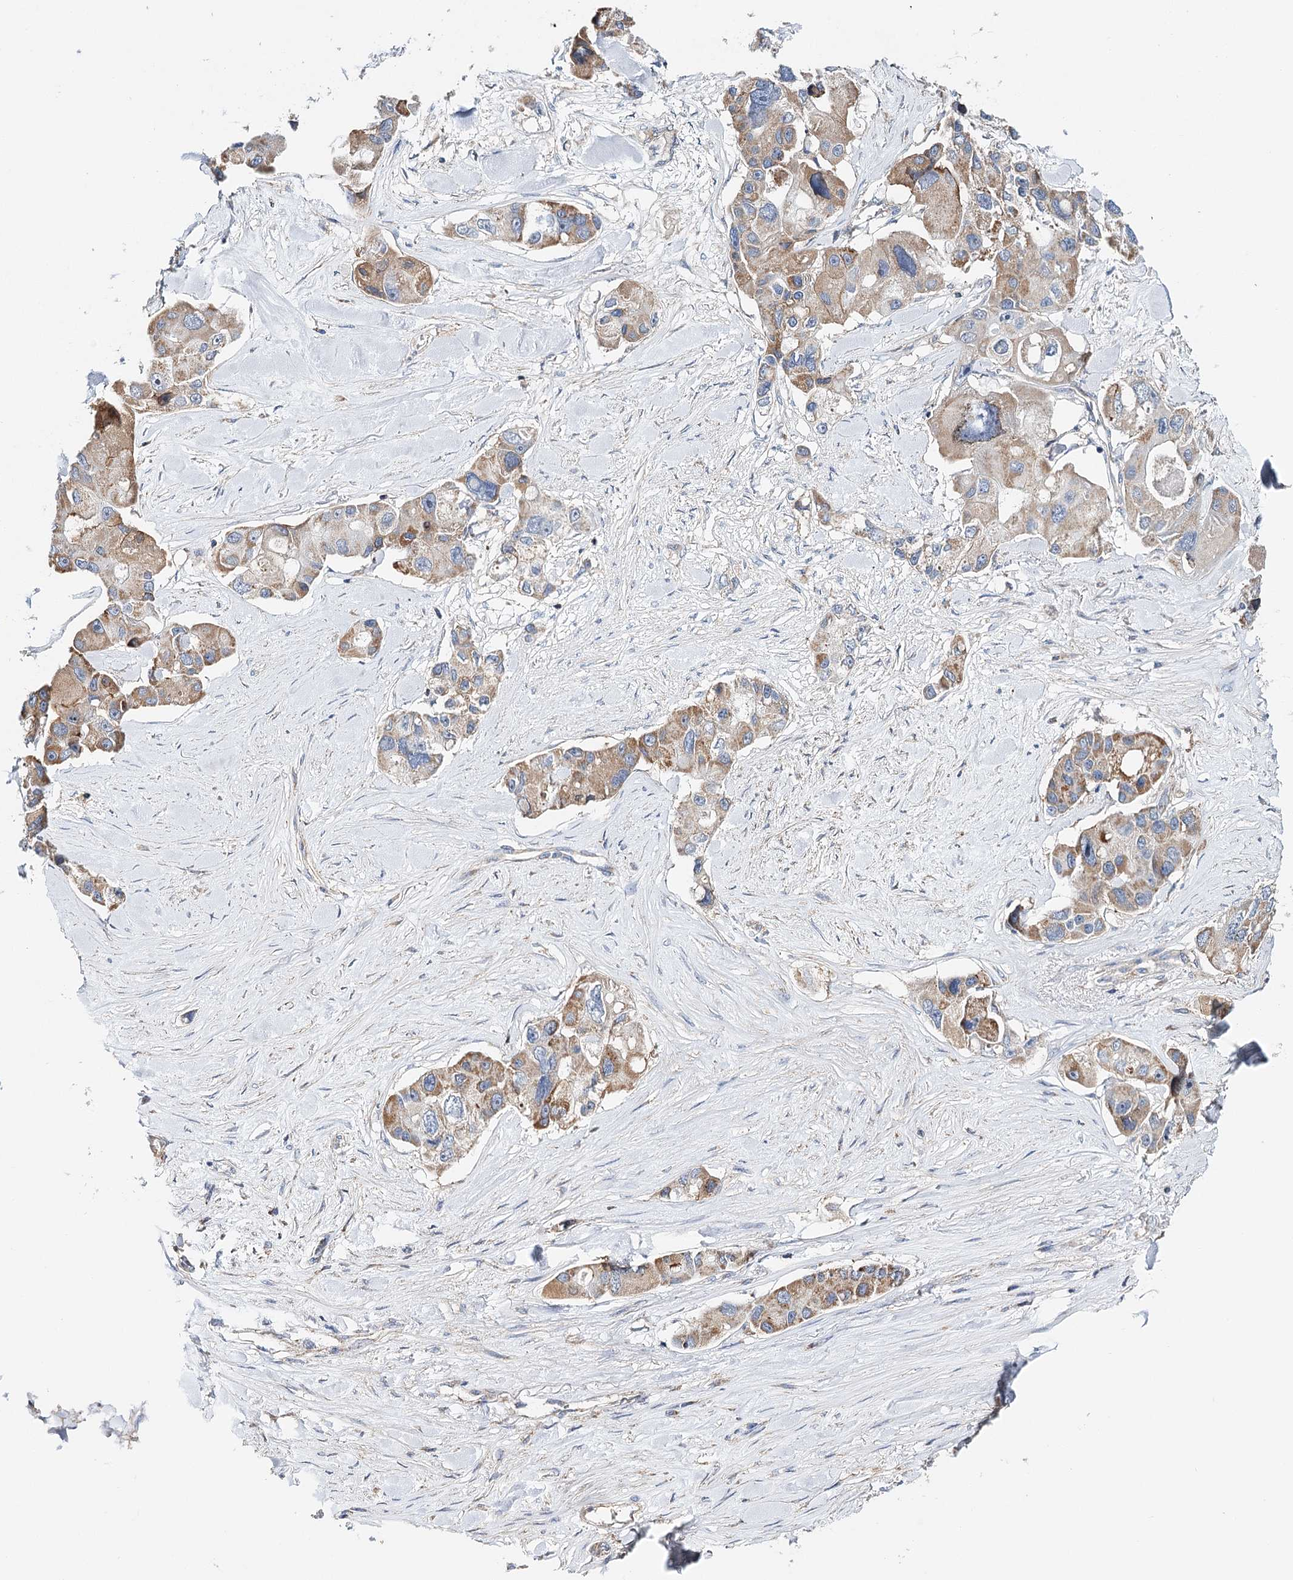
{"staining": {"intensity": "moderate", "quantity": ">75%", "location": "cytoplasmic/membranous"}, "tissue": "lung cancer", "cell_type": "Tumor cells", "image_type": "cancer", "snomed": [{"axis": "morphology", "description": "Adenocarcinoma, NOS"}, {"axis": "topography", "description": "Lung"}], "caption": "Immunohistochemistry (IHC) (DAB) staining of adenocarcinoma (lung) displays moderate cytoplasmic/membranous protein expression in about >75% of tumor cells.", "gene": "CFAP46", "patient": {"sex": "female", "age": 54}}